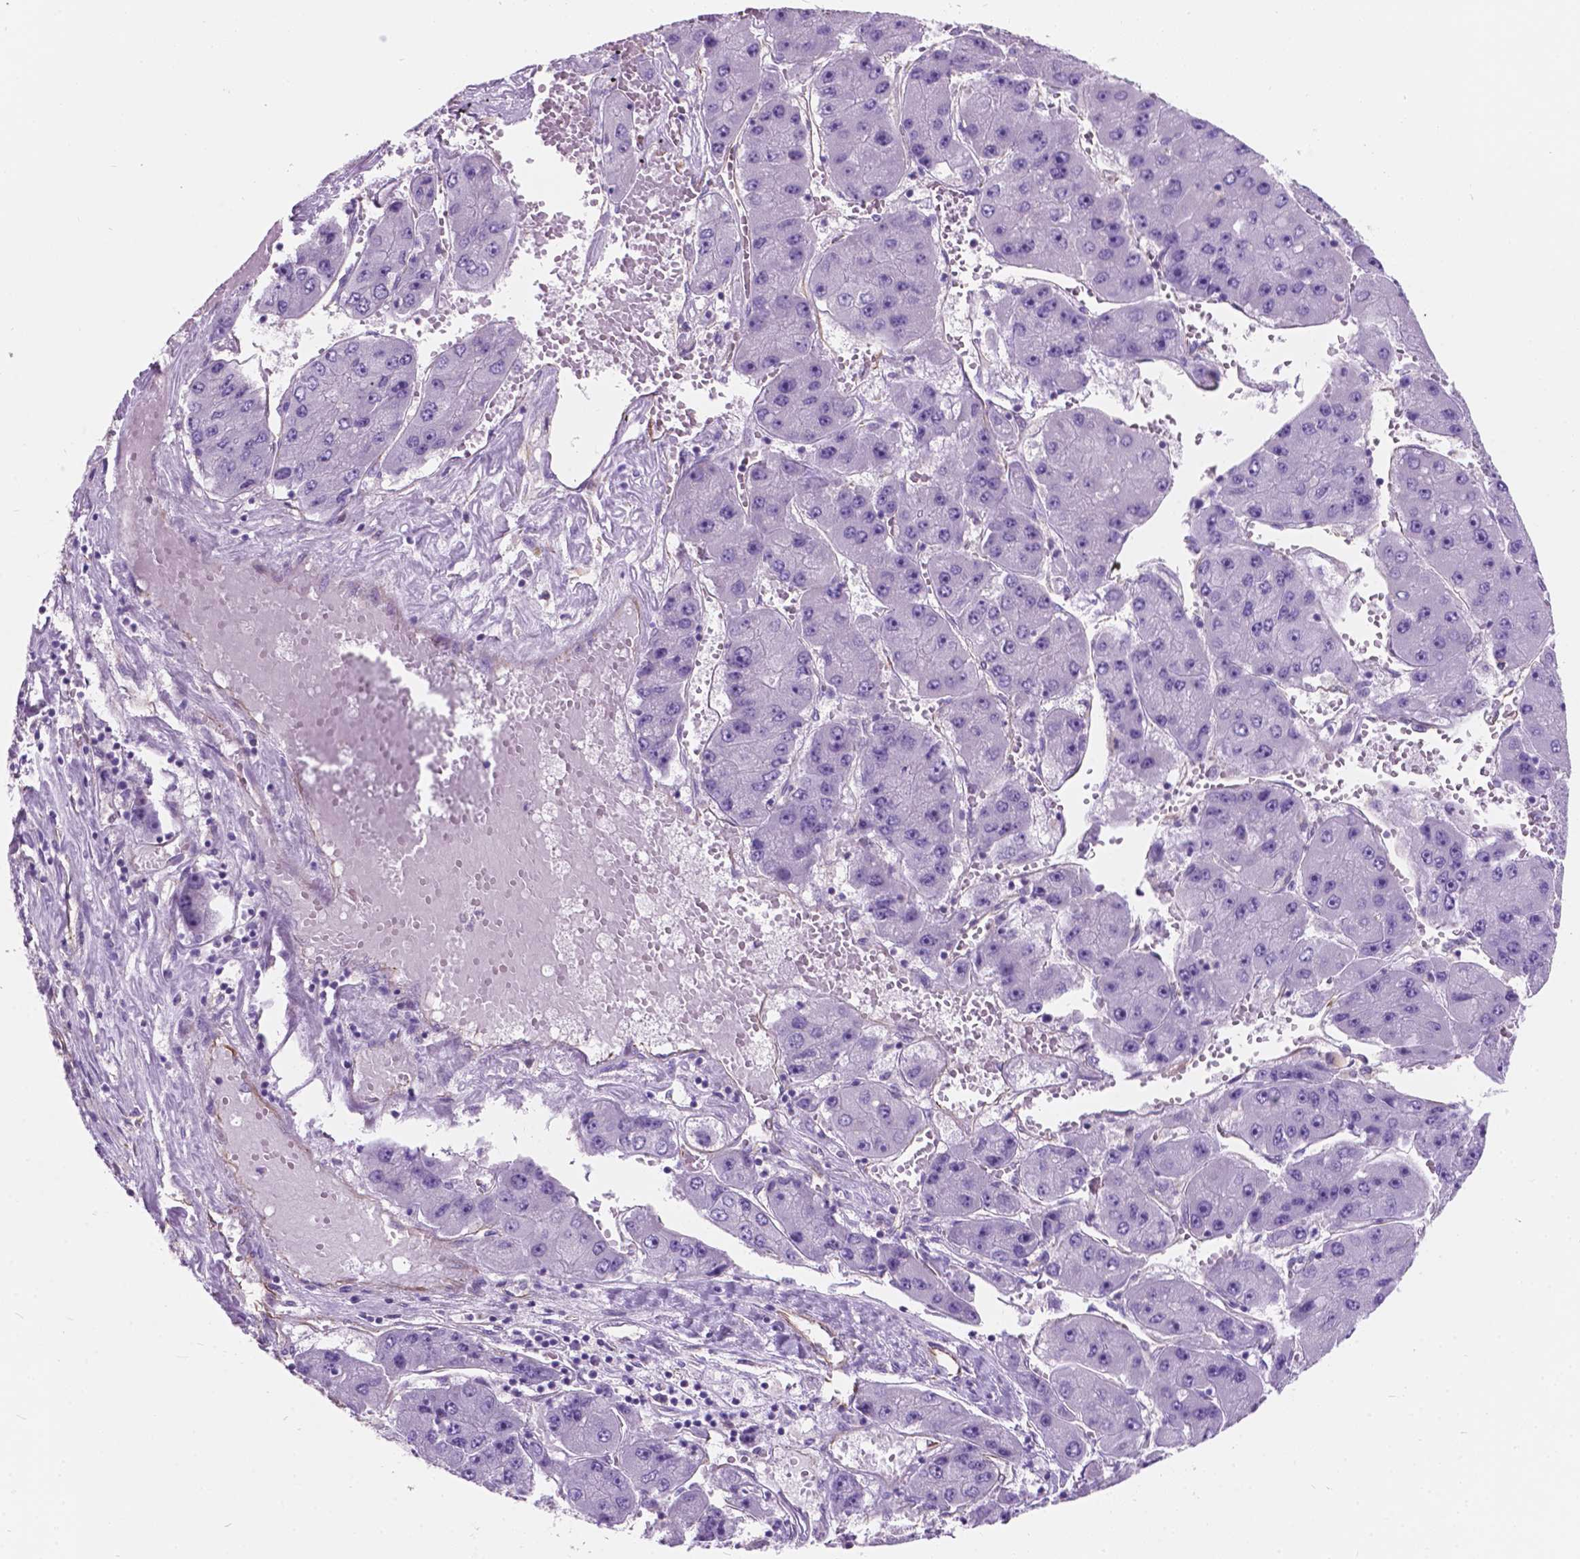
{"staining": {"intensity": "negative", "quantity": "none", "location": "none"}, "tissue": "liver cancer", "cell_type": "Tumor cells", "image_type": "cancer", "snomed": [{"axis": "morphology", "description": "Carcinoma, Hepatocellular, NOS"}, {"axis": "topography", "description": "Liver"}], "caption": "This is an IHC photomicrograph of hepatocellular carcinoma (liver). There is no positivity in tumor cells.", "gene": "AMOT", "patient": {"sex": "female", "age": 61}}